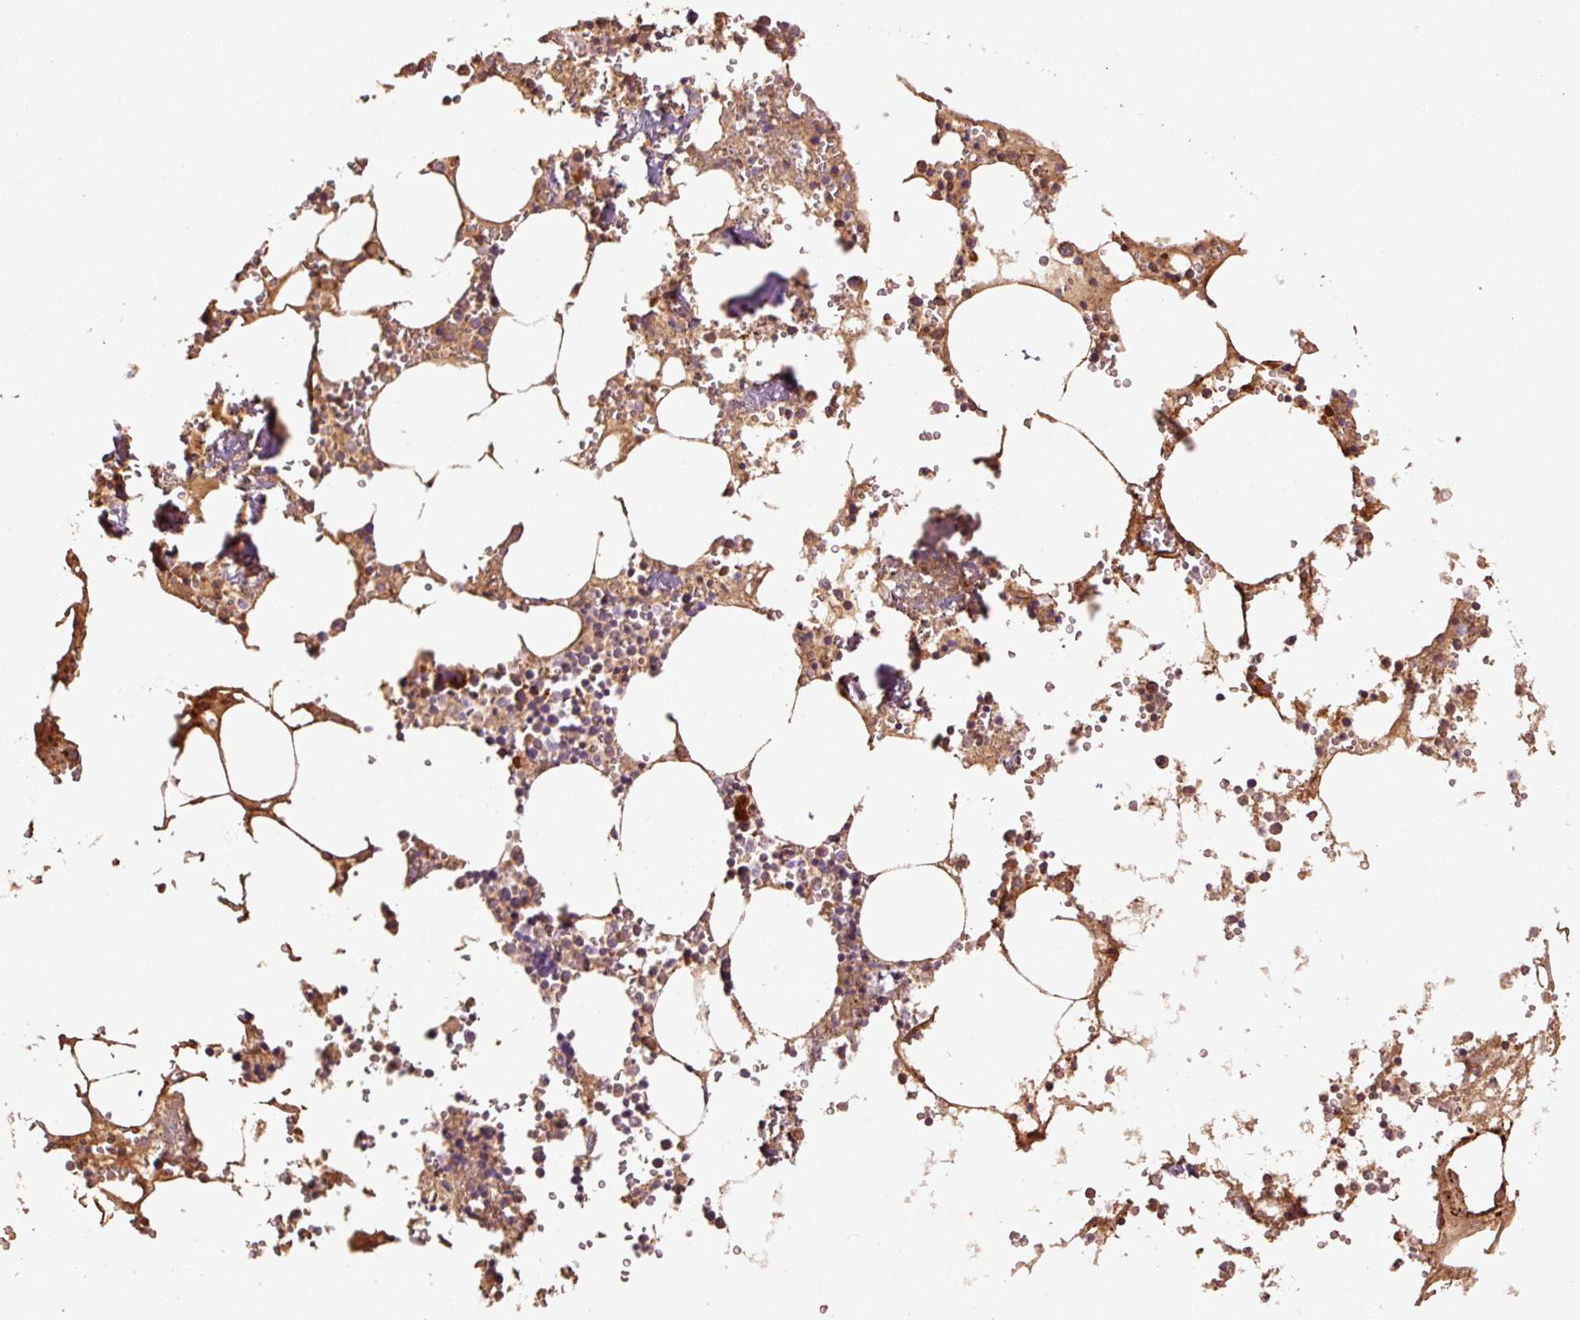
{"staining": {"intensity": "strong", "quantity": "<25%", "location": "cytoplasmic/membranous"}, "tissue": "bone marrow", "cell_type": "Hematopoietic cells", "image_type": "normal", "snomed": [{"axis": "morphology", "description": "Normal tissue, NOS"}, {"axis": "topography", "description": "Bone marrow"}], "caption": "This is an image of immunohistochemistry staining of normal bone marrow, which shows strong positivity in the cytoplasmic/membranous of hematopoietic cells.", "gene": "NID2", "patient": {"sex": "male", "age": 54}}